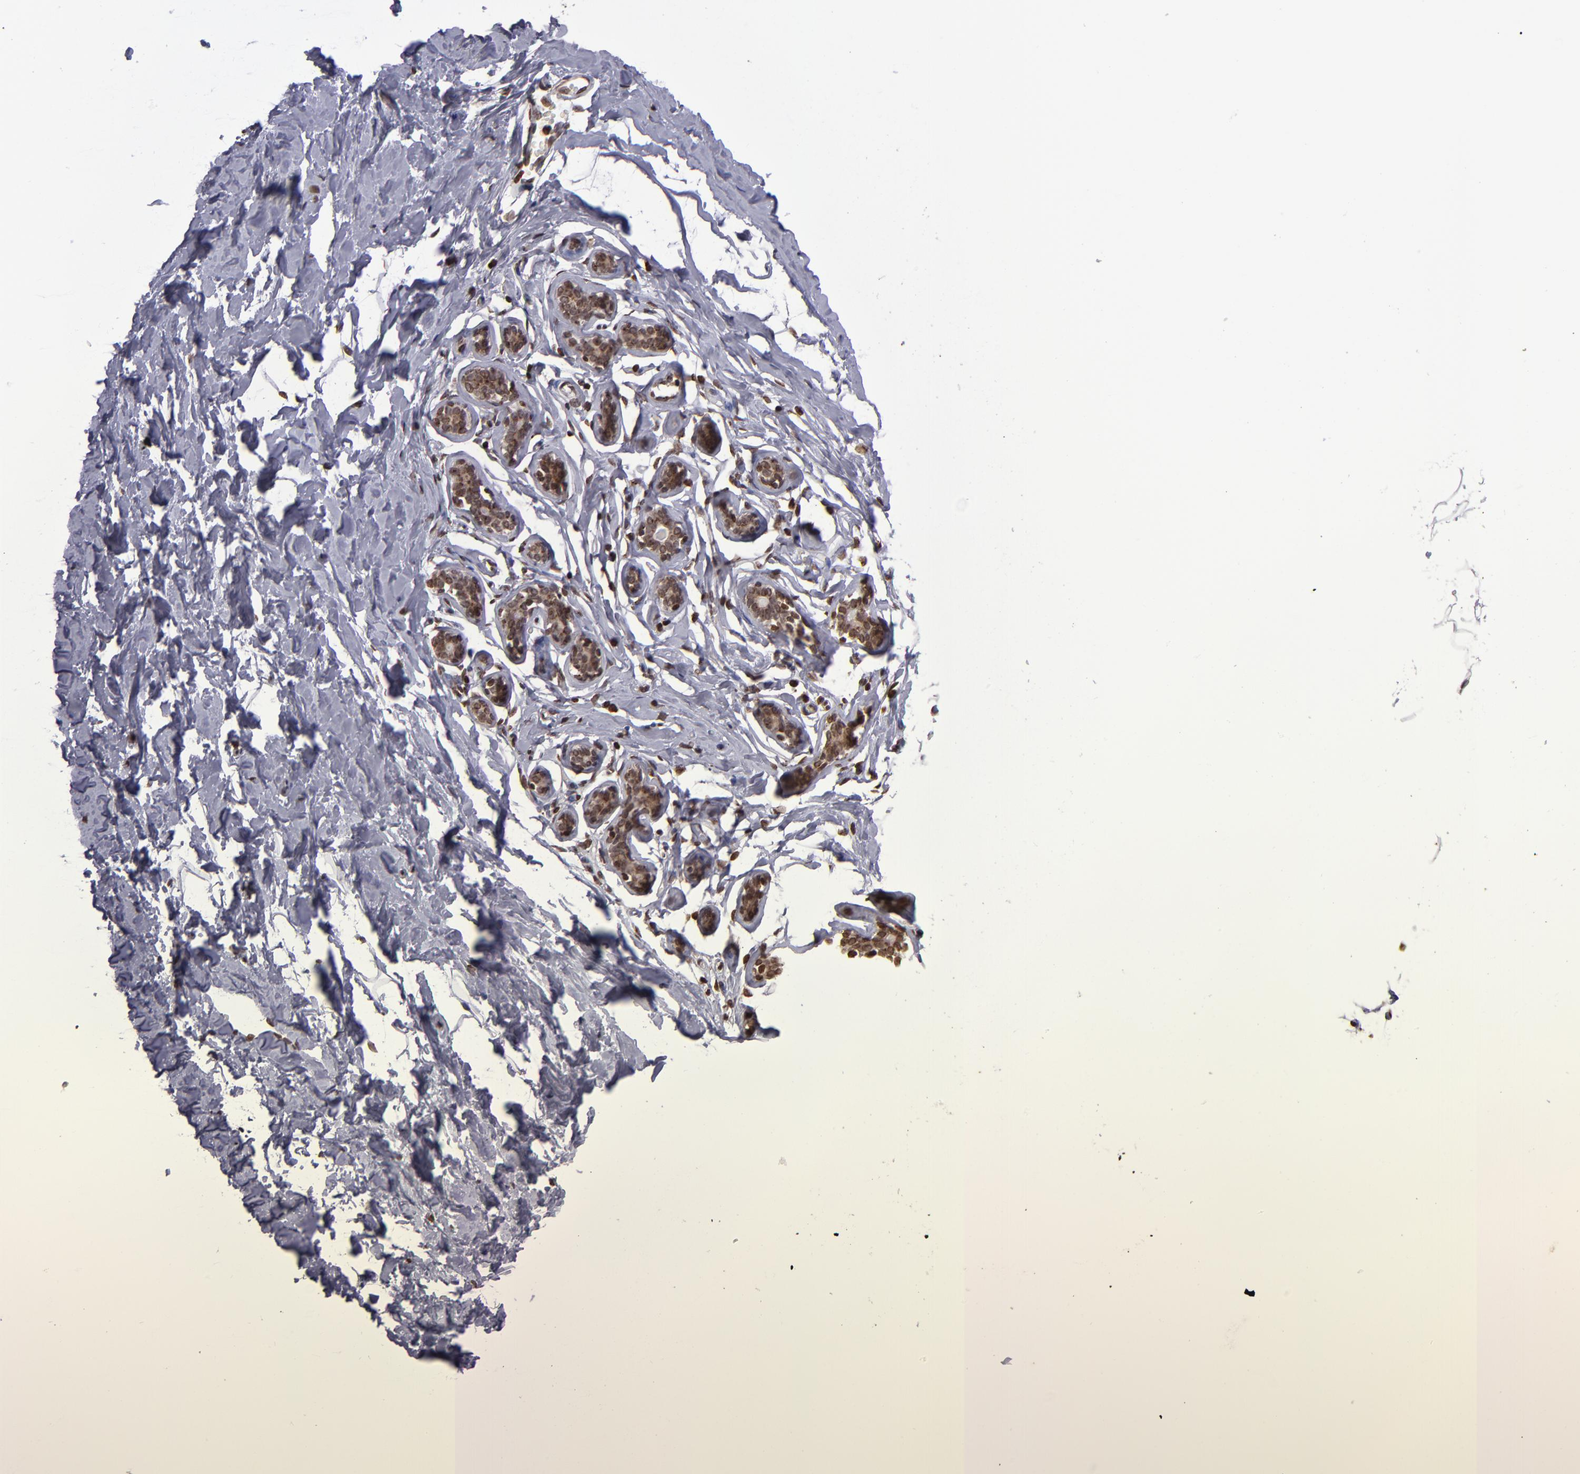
{"staining": {"intensity": "moderate", "quantity": ">75%", "location": "nuclear"}, "tissue": "breast", "cell_type": "Adipocytes", "image_type": "normal", "snomed": [{"axis": "morphology", "description": "Normal tissue, NOS"}, {"axis": "topography", "description": "Breast"}], "caption": "Immunohistochemistry of unremarkable human breast reveals medium levels of moderate nuclear expression in about >75% of adipocytes.", "gene": "CSDC2", "patient": {"sex": "female", "age": 23}}